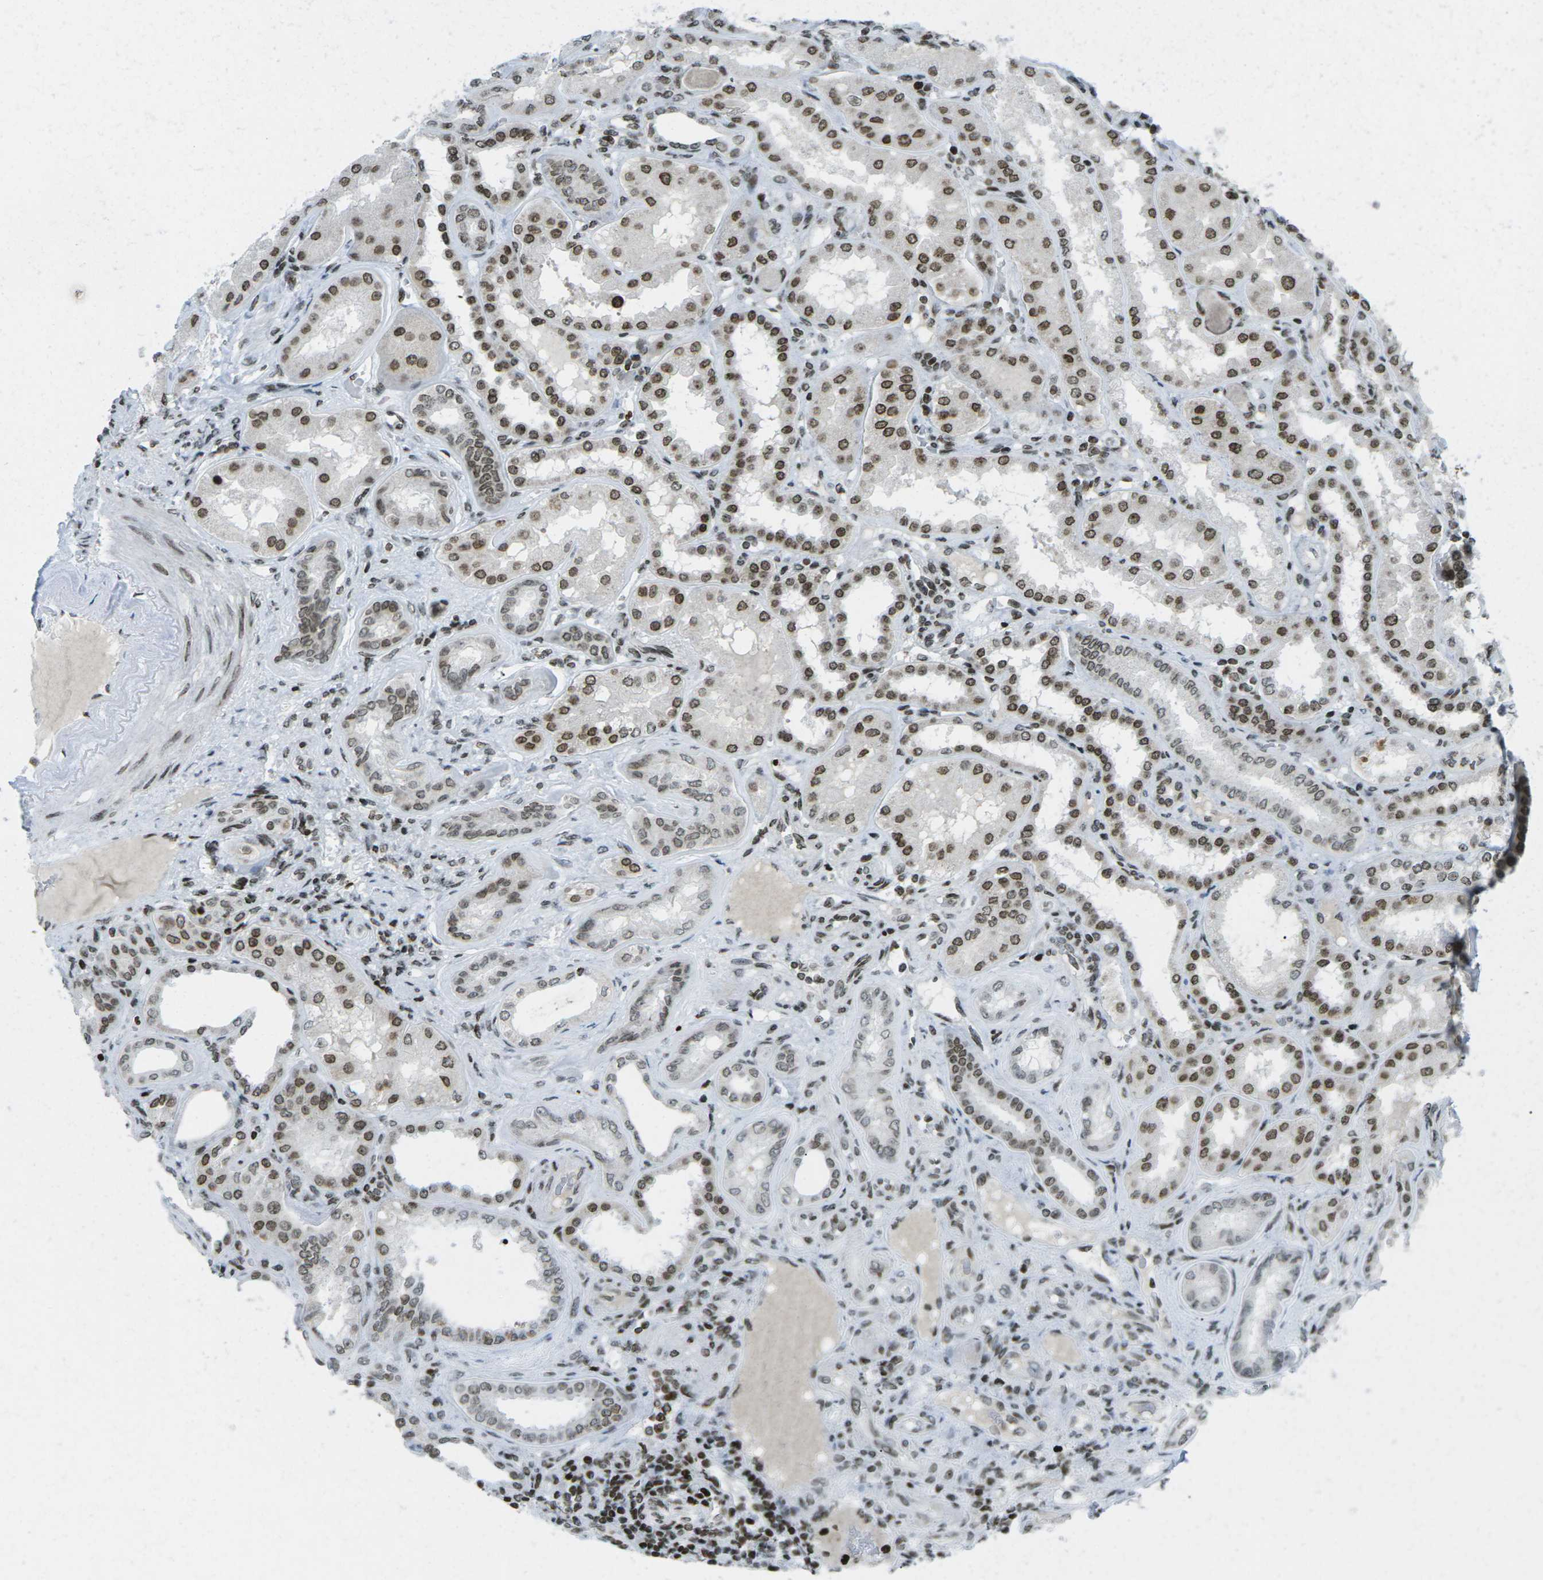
{"staining": {"intensity": "strong", "quantity": ">75%", "location": "nuclear"}, "tissue": "kidney", "cell_type": "Cells in glomeruli", "image_type": "normal", "snomed": [{"axis": "morphology", "description": "Normal tissue, NOS"}, {"axis": "topography", "description": "Kidney"}], "caption": "Kidney stained for a protein (brown) reveals strong nuclear positive positivity in approximately >75% of cells in glomeruli.", "gene": "EME1", "patient": {"sex": "female", "age": 56}}